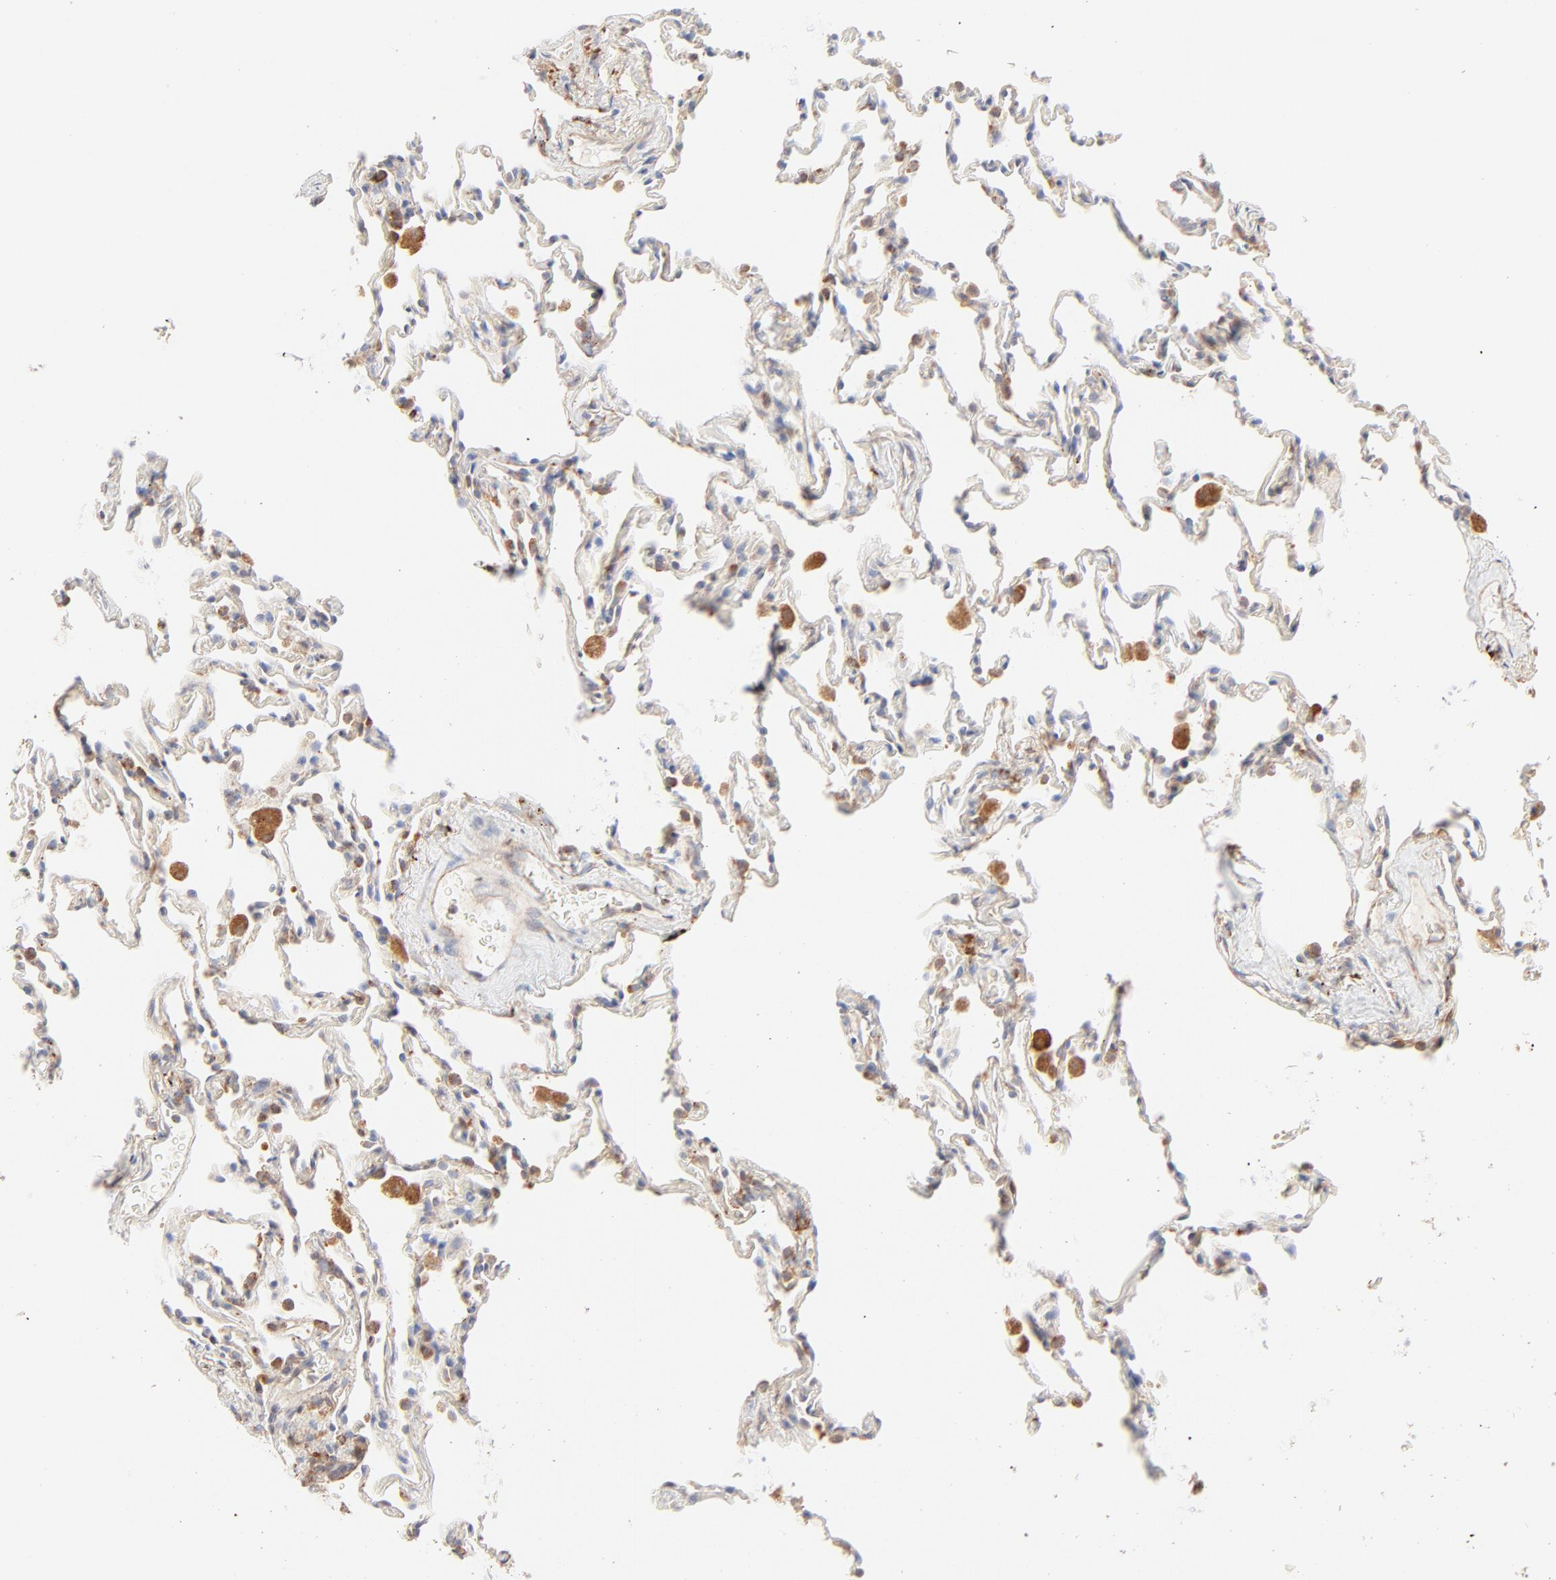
{"staining": {"intensity": "weak", "quantity": "<25%", "location": "cytoplasmic/membranous"}, "tissue": "lung", "cell_type": "Alveolar cells", "image_type": "normal", "snomed": [{"axis": "morphology", "description": "Normal tissue, NOS"}, {"axis": "morphology", "description": "Soft tissue tumor metastatic"}, {"axis": "topography", "description": "Lung"}], "caption": "Immunohistochemical staining of normal lung shows no significant staining in alveolar cells.", "gene": "PARP12", "patient": {"sex": "male", "age": 59}}